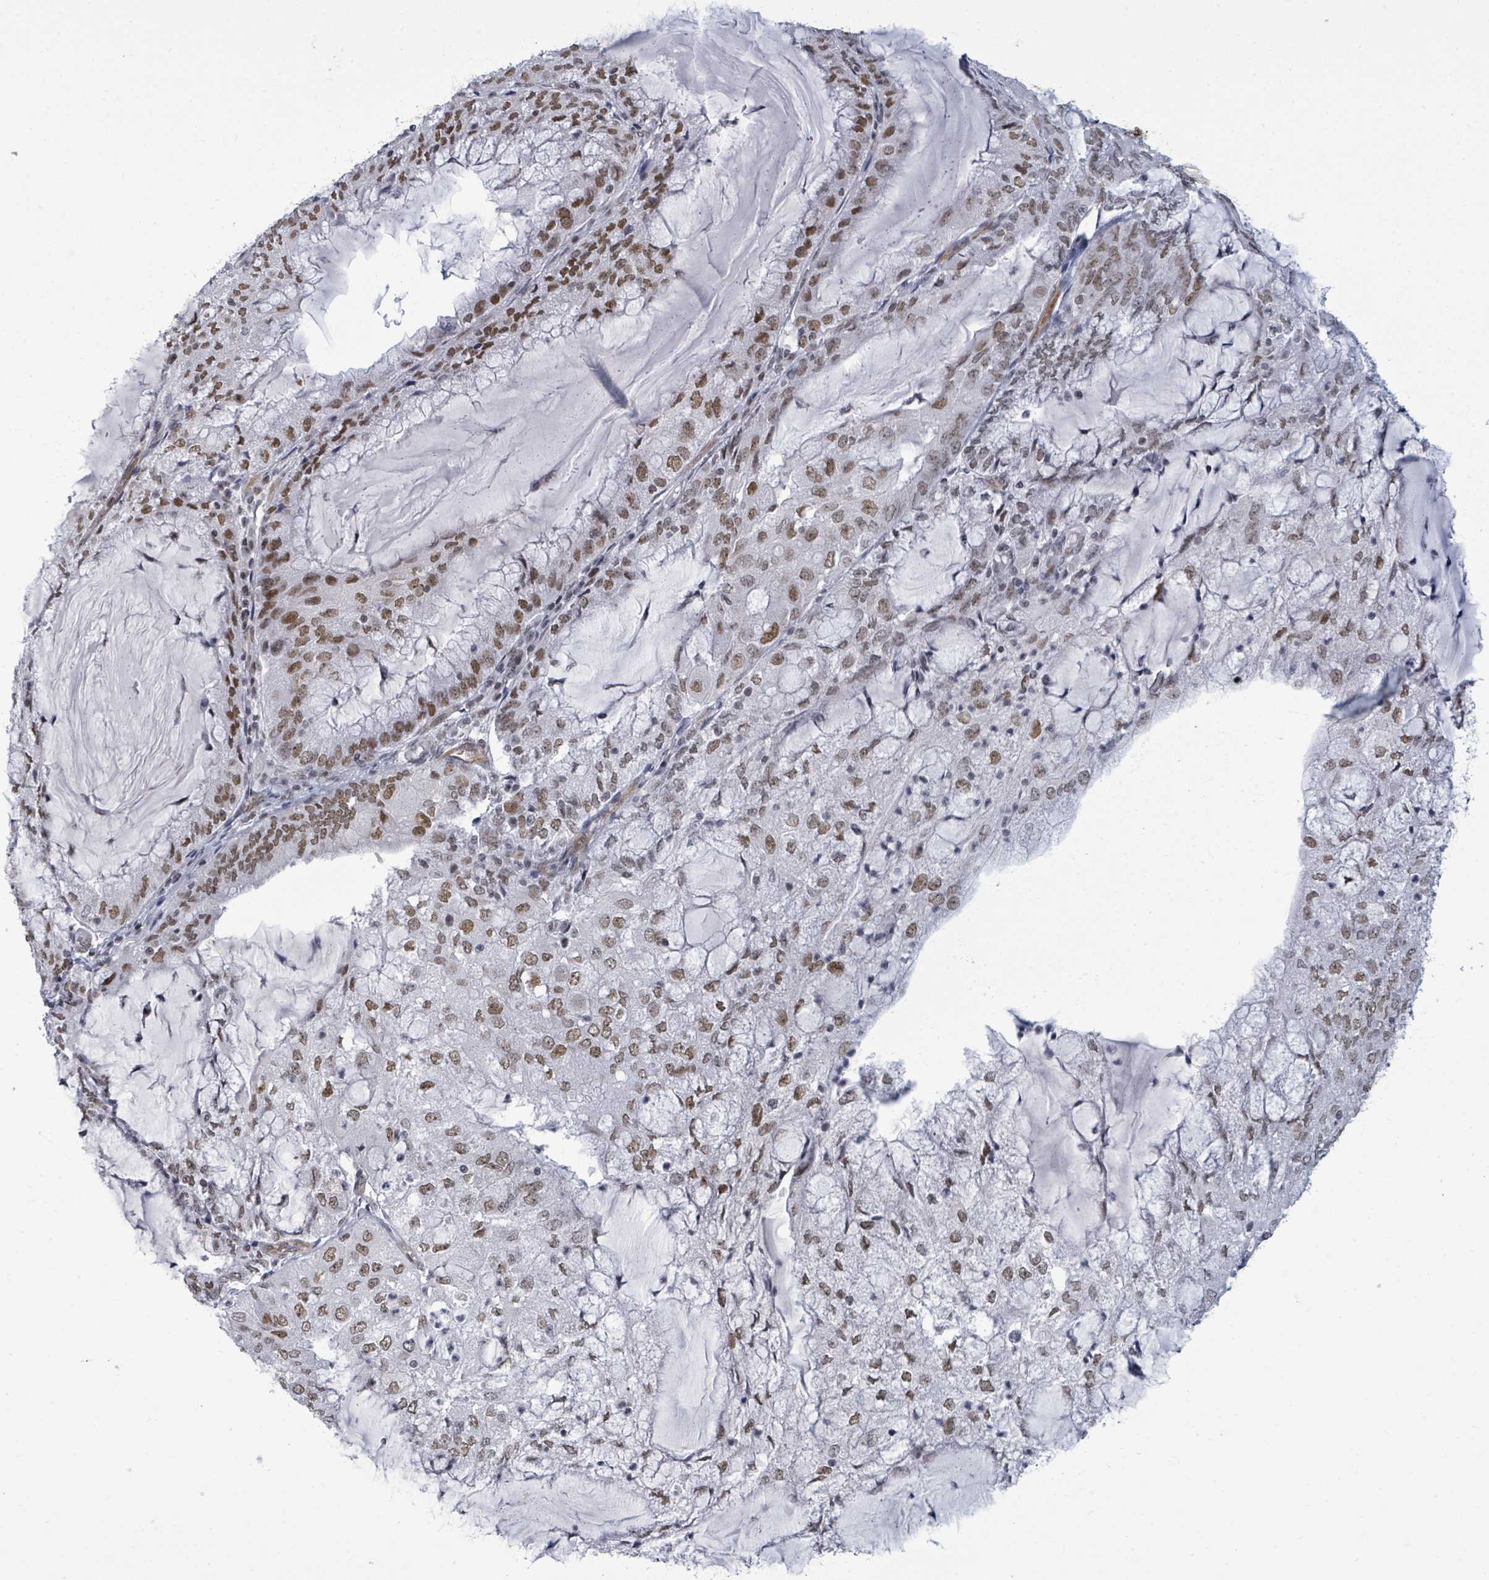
{"staining": {"intensity": "moderate", "quantity": ">75%", "location": "nuclear"}, "tissue": "endometrial cancer", "cell_type": "Tumor cells", "image_type": "cancer", "snomed": [{"axis": "morphology", "description": "Adenocarcinoma, NOS"}, {"axis": "topography", "description": "Endometrium"}], "caption": "A photomicrograph showing moderate nuclear positivity in about >75% of tumor cells in endometrial adenocarcinoma, as visualized by brown immunohistochemical staining.", "gene": "ERCC5", "patient": {"sex": "female", "age": 81}}